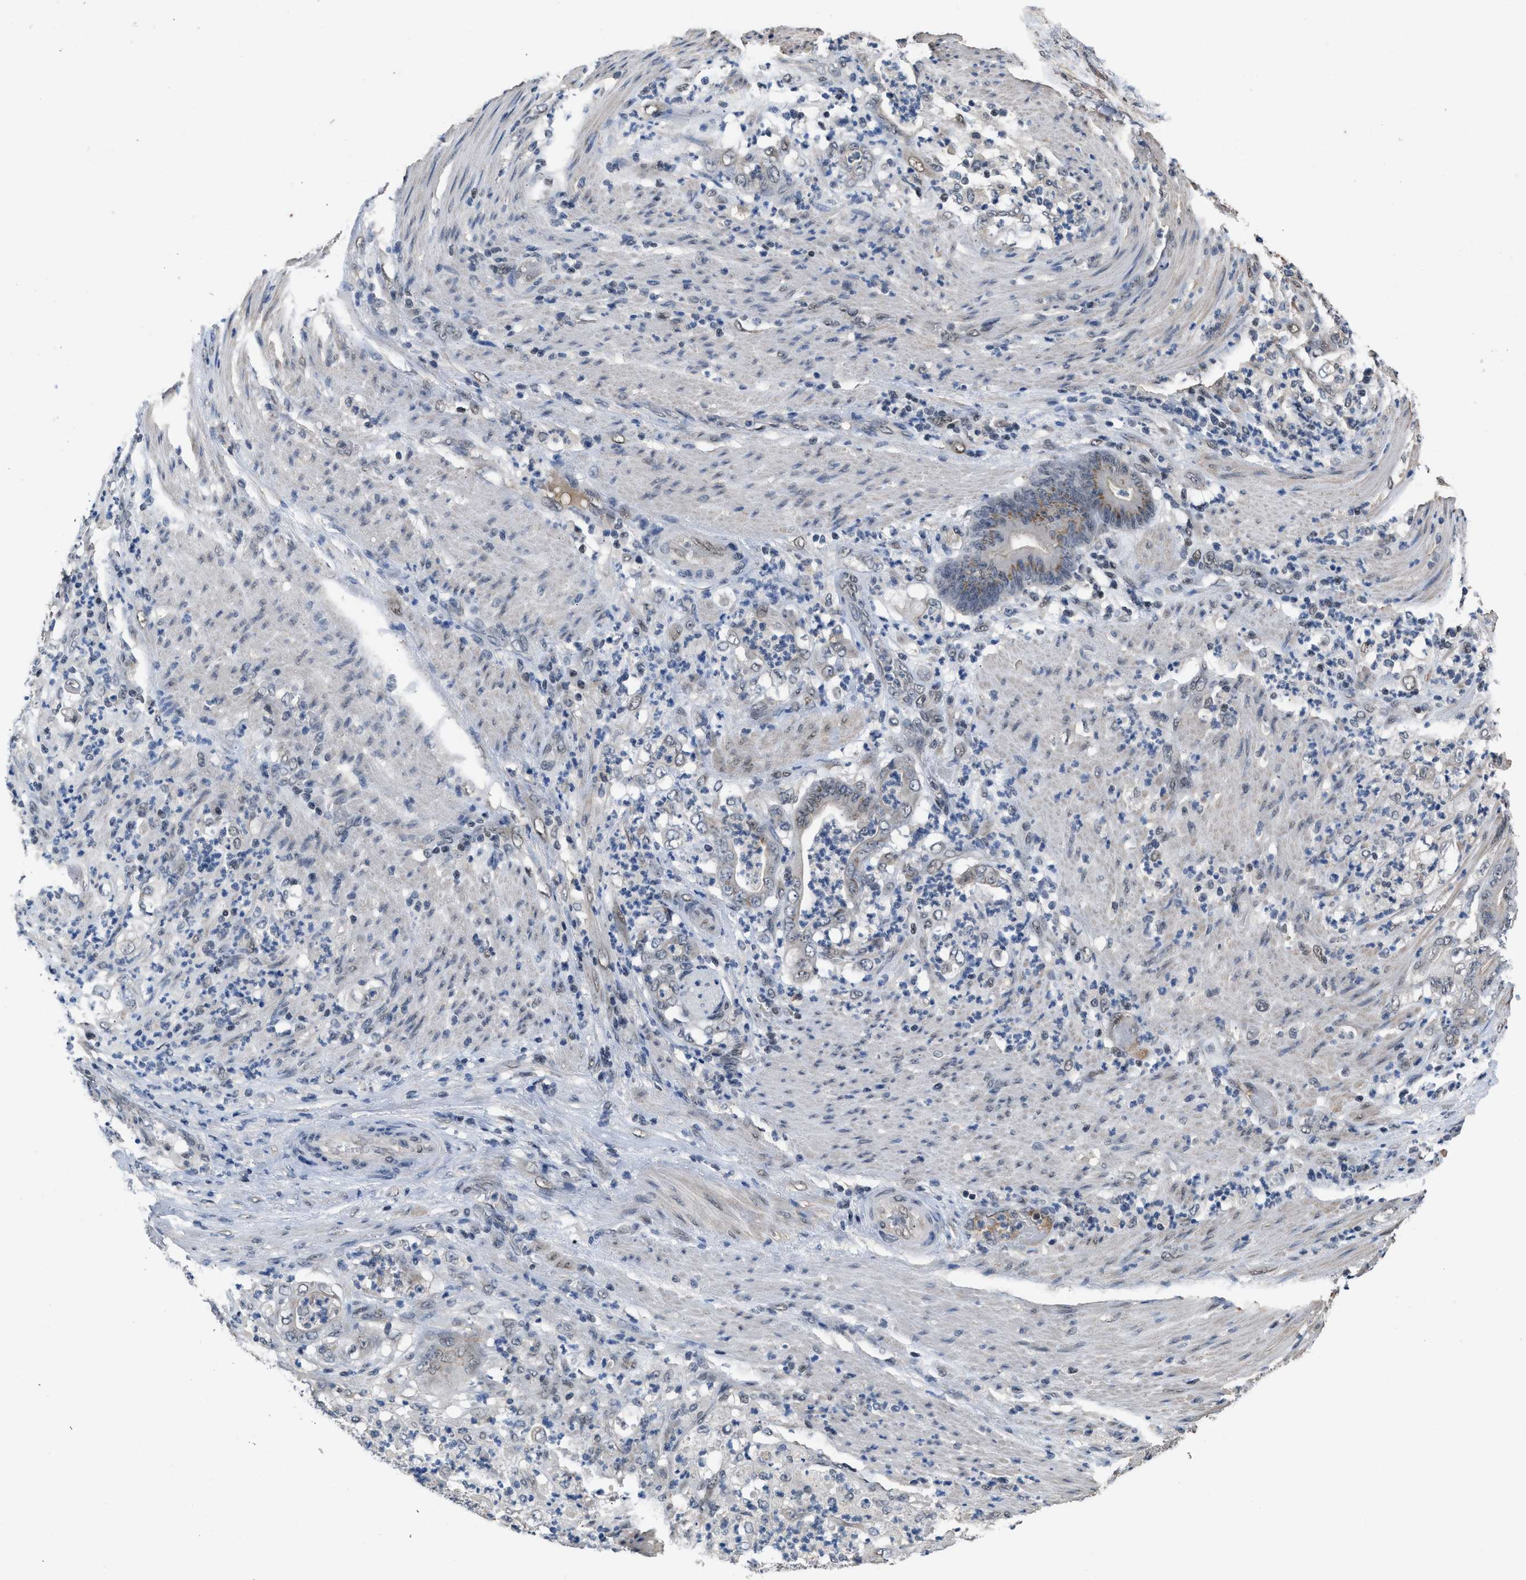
{"staining": {"intensity": "moderate", "quantity": "25%-75%", "location": "cytoplasmic/membranous"}, "tissue": "stomach cancer", "cell_type": "Tumor cells", "image_type": "cancer", "snomed": [{"axis": "morphology", "description": "Adenocarcinoma, NOS"}, {"axis": "topography", "description": "Stomach"}], "caption": "Immunohistochemistry histopathology image of stomach cancer (adenocarcinoma) stained for a protein (brown), which exhibits medium levels of moderate cytoplasmic/membranous staining in about 25%-75% of tumor cells.", "gene": "TERF2IP", "patient": {"sex": "female", "age": 73}}